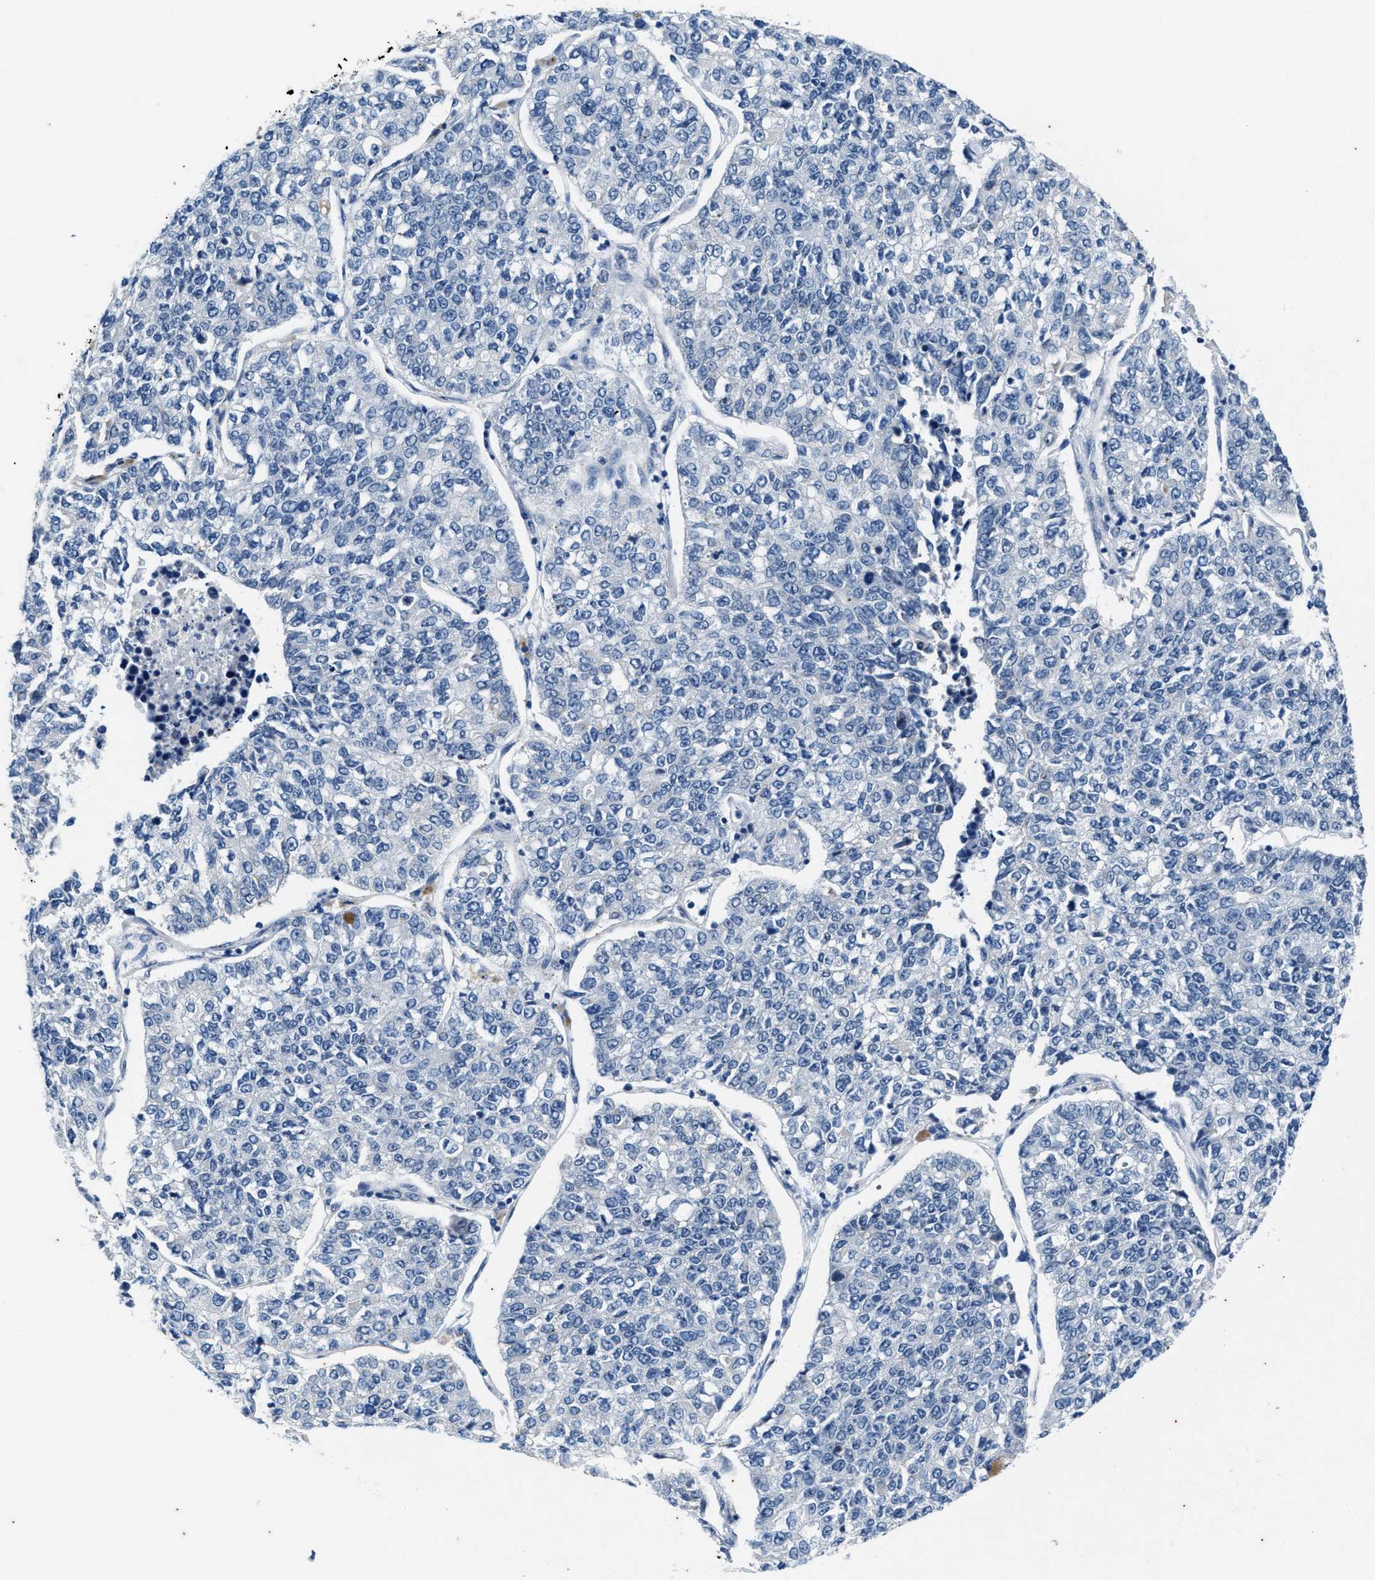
{"staining": {"intensity": "negative", "quantity": "none", "location": "none"}, "tissue": "lung cancer", "cell_type": "Tumor cells", "image_type": "cancer", "snomed": [{"axis": "morphology", "description": "Adenocarcinoma, NOS"}, {"axis": "topography", "description": "Lung"}], "caption": "Micrograph shows no protein positivity in tumor cells of adenocarcinoma (lung) tissue. (Brightfield microscopy of DAB (3,3'-diaminobenzidine) immunohistochemistry (IHC) at high magnification).", "gene": "KIF24", "patient": {"sex": "male", "age": 49}}